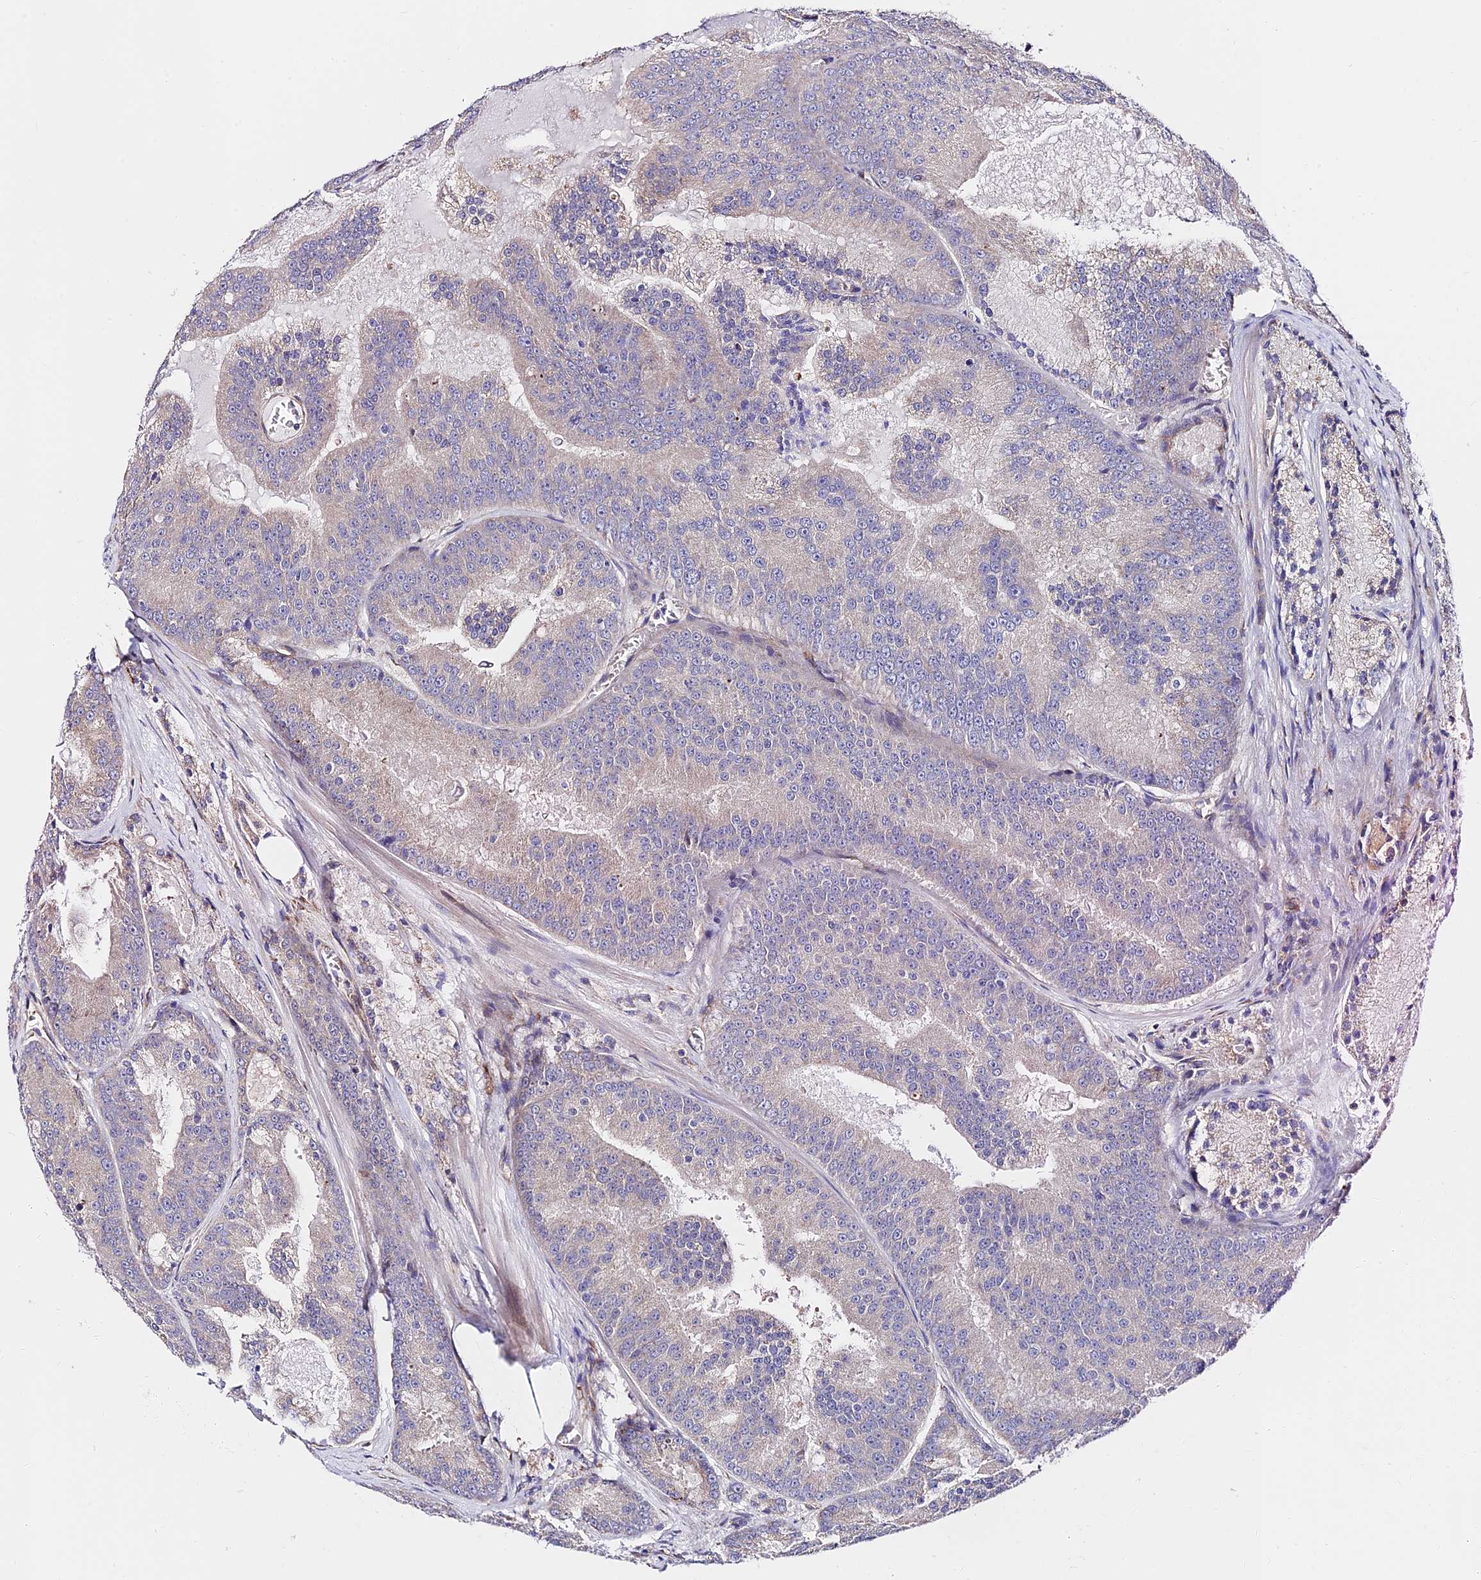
{"staining": {"intensity": "negative", "quantity": "none", "location": "none"}, "tissue": "prostate cancer", "cell_type": "Tumor cells", "image_type": "cancer", "snomed": [{"axis": "morphology", "description": "Adenocarcinoma, High grade"}, {"axis": "topography", "description": "Prostate"}], "caption": "Immunohistochemistry histopathology image of neoplastic tissue: prostate cancer (adenocarcinoma (high-grade)) stained with DAB (3,3'-diaminobenzidine) demonstrates no significant protein positivity in tumor cells.", "gene": "VPS13C", "patient": {"sex": "male", "age": 61}}